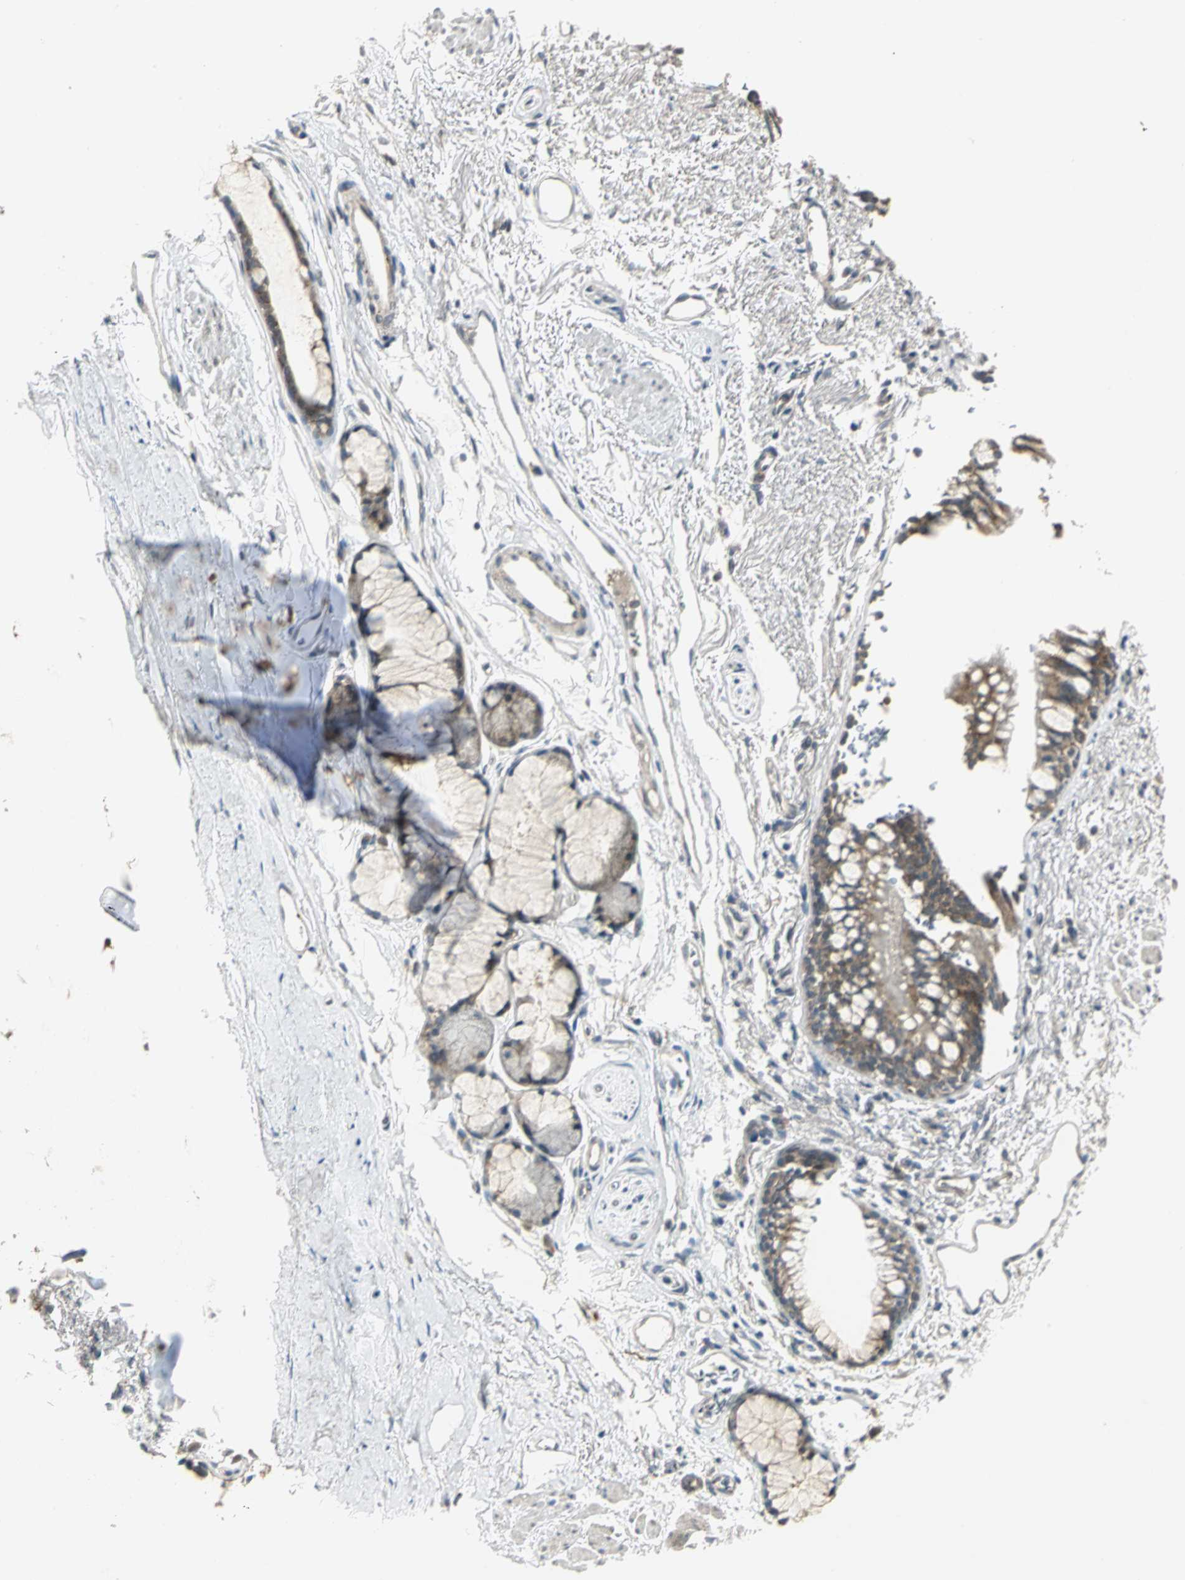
{"staining": {"intensity": "weak", "quantity": ">75%", "location": "cytoplasmic/membranous"}, "tissue": "bronchus", "cell_type": "Respiratory epithelial cells", "image_type": "normal", "snomed": [{"axis": "morphology", "description": "Normal tissue, NOS"}, {"axis": "topography", "description": "Bronchus"}], "caption": "Protein staining shows weak cytoplasmic/membranous positivity in about >75% of respiratory epithelial cells in unremarkable bronchus. (Brightfield microscopy of DAB IHC at high magnification).", "gene": "MAPK8IP3", "patient": {"sex": "female", "age": 73}}